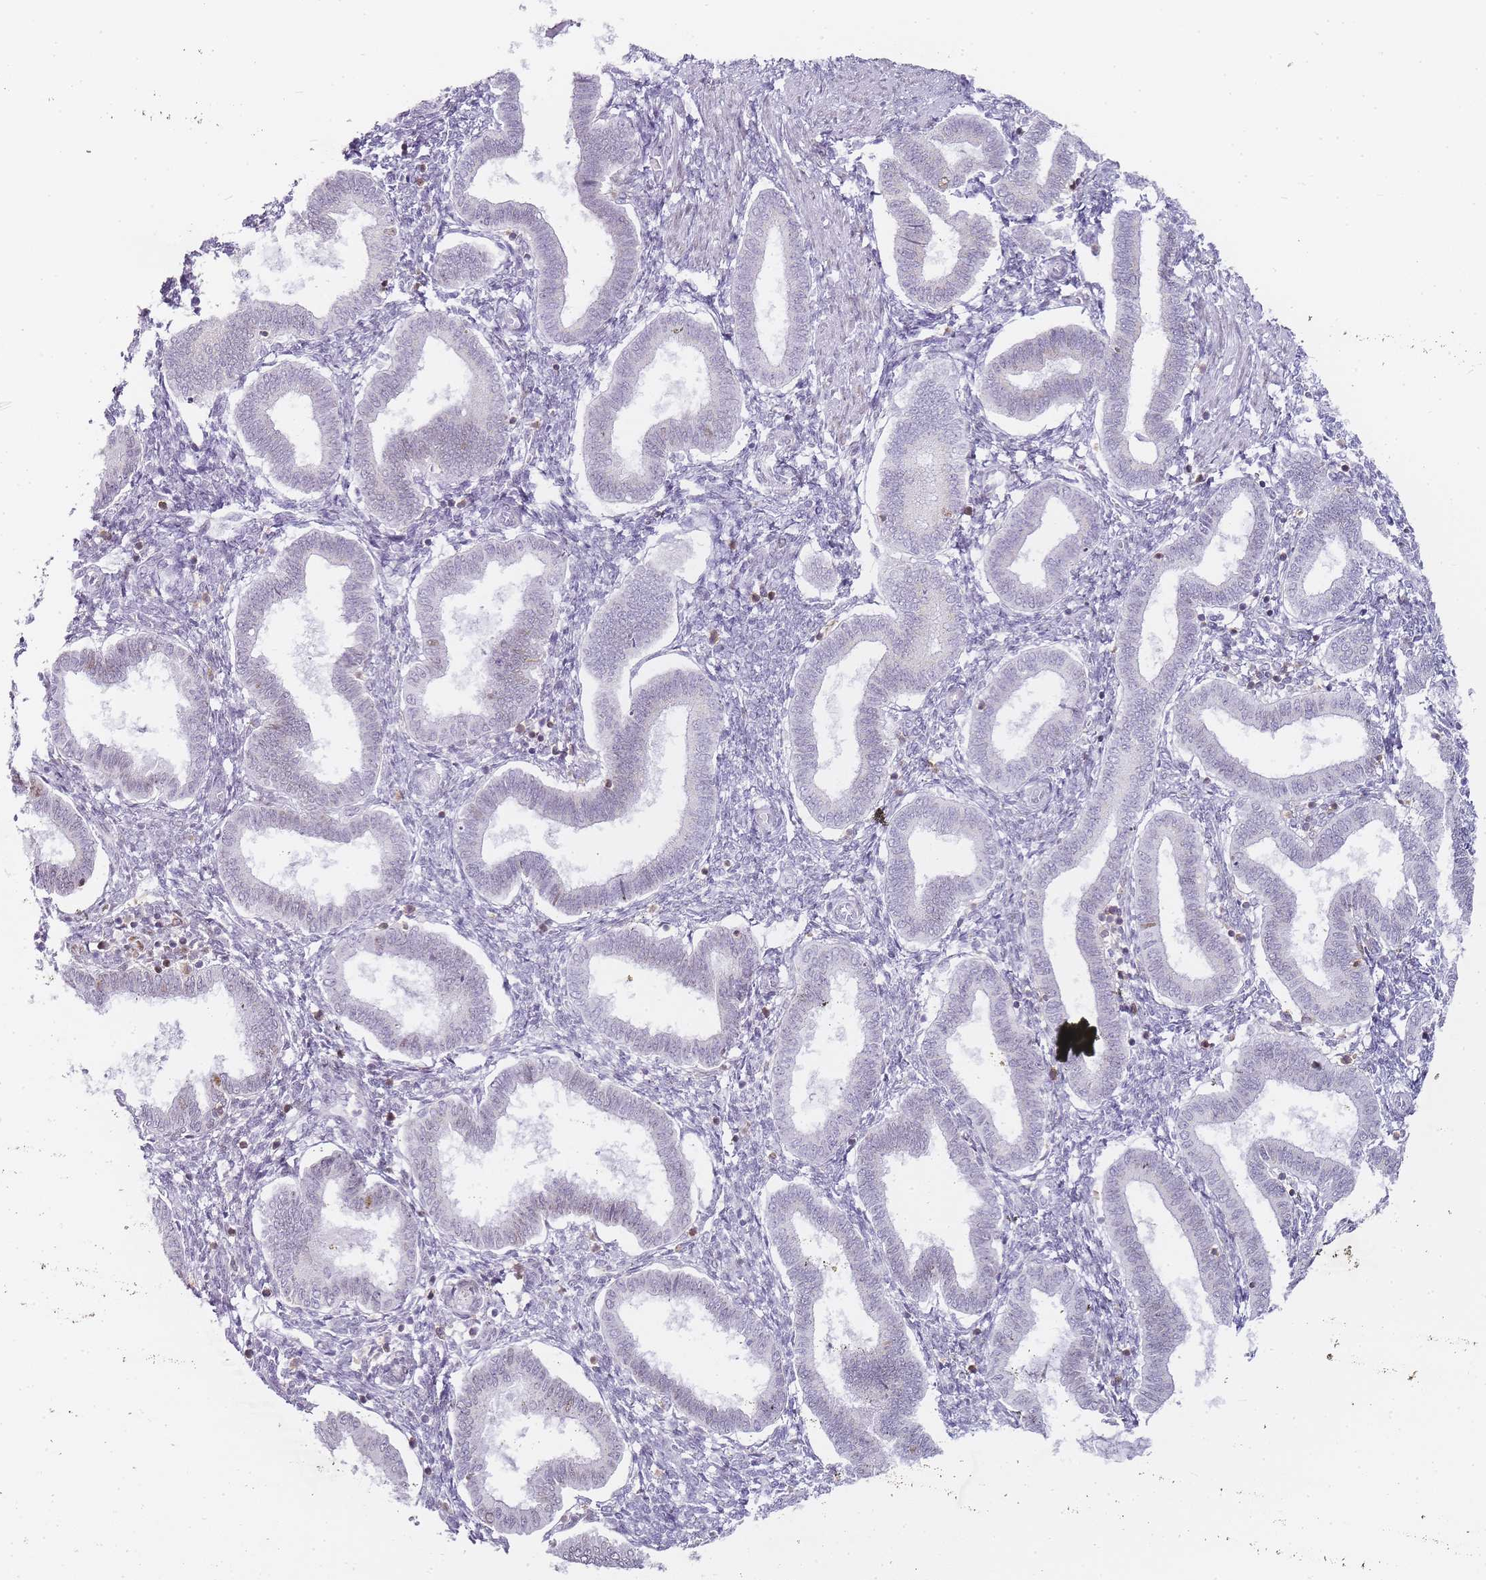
{"staining": {"intensity": "negative", "quantity": "none", "location": "none"}, "tissue": "endometrium", "cell_type": "Cells in endometrial stroma", "image_type": "normal", "snomed": [{"axis": "morphology", "description": "Normal tissue, NOS"}, {"axis": "topography", "description": "Endometrium"}], "caption": "This is a micrograph of immunohistochemistry staining of benign endometrium, which shows no expression in cells in endometrial stroma.", "gene": "JAKMIP1", "patient": {"sex": "female", "age": 24}}